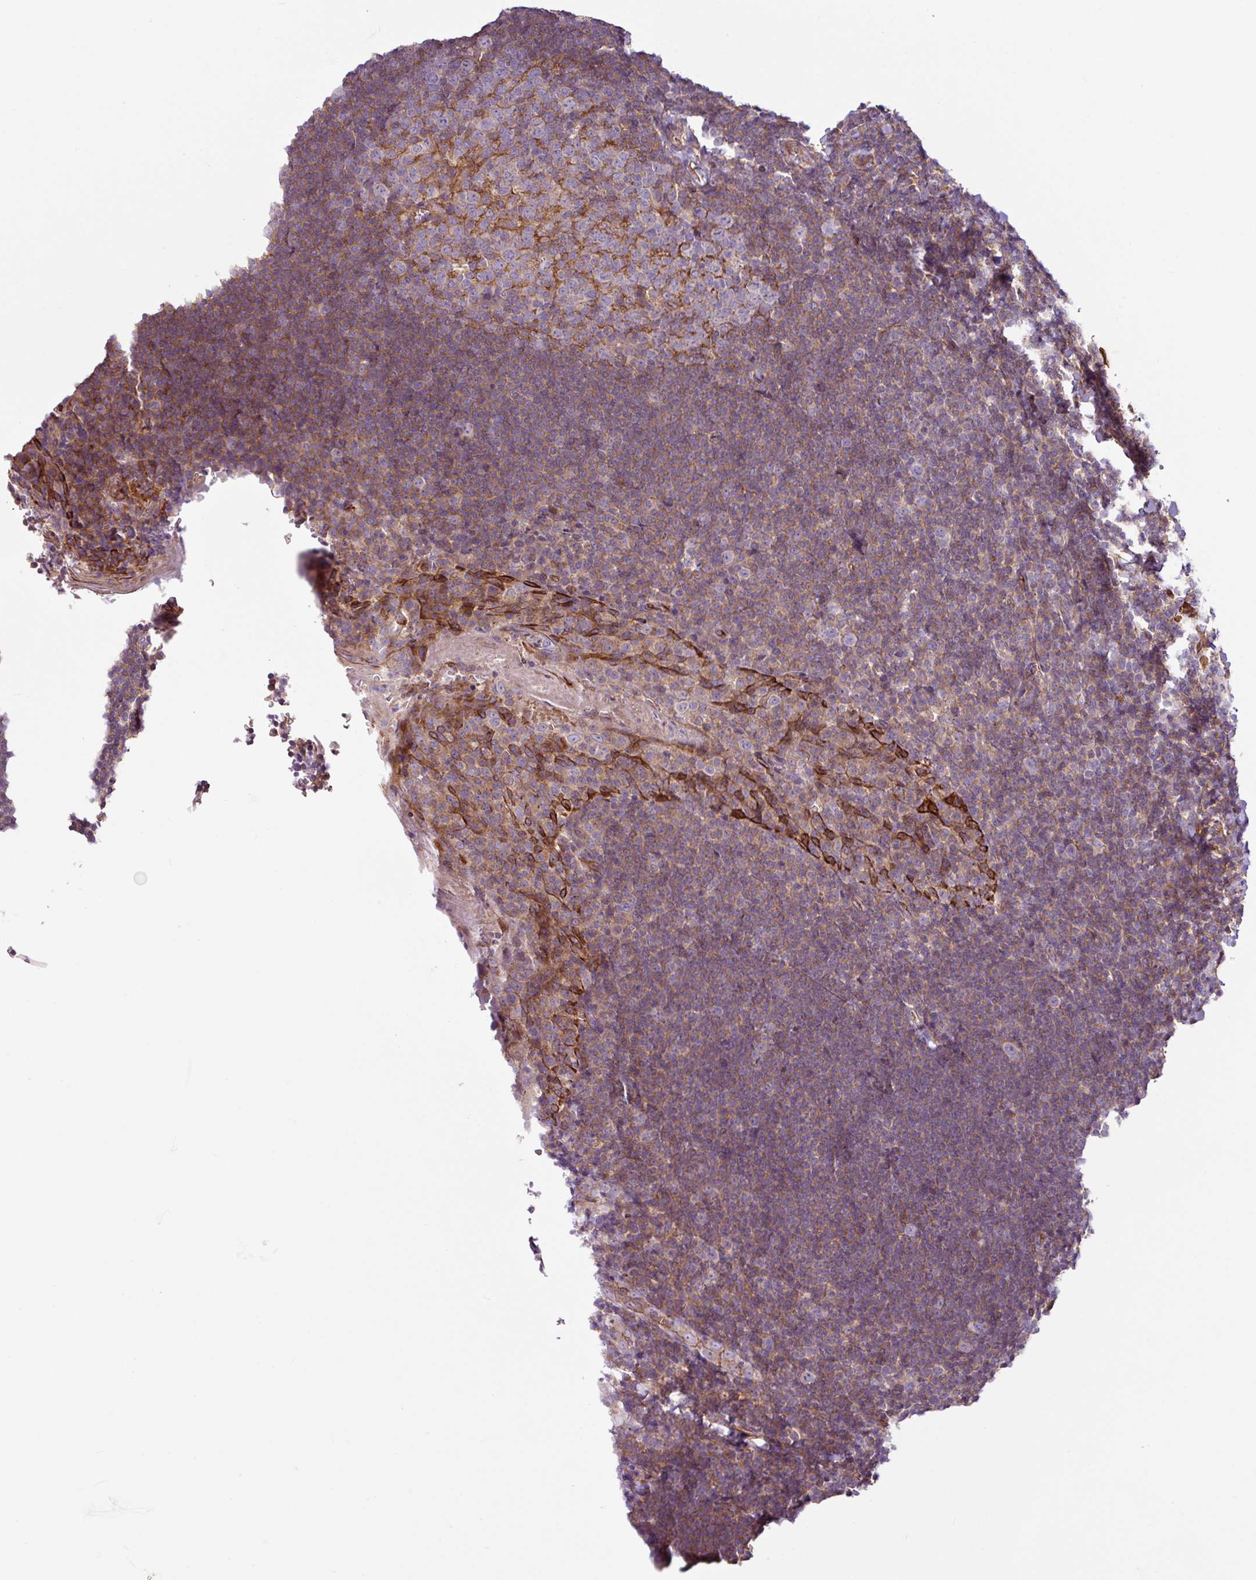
{"staining": {"intensity": "negative", "quantity": "none", "location": "none"}, "tissue": "tonsil", "cell_type": "Germinal center cells", "image_type": "normal", "snomed": [{"axis": "morphology", "description": "Normal tissue, NOS"}, {"axis": "topography", "description": "Tonsil"}], "caption": "Immunohistochemical staining of benign tonsil demonstrates no significant expression in germinal center cells. (DAB (3,3'-diaminobenzidine) IHC with hematoxylin counter stain).", "gene": "ZNF106", "patient": {"sex": "male", "age": 27}}